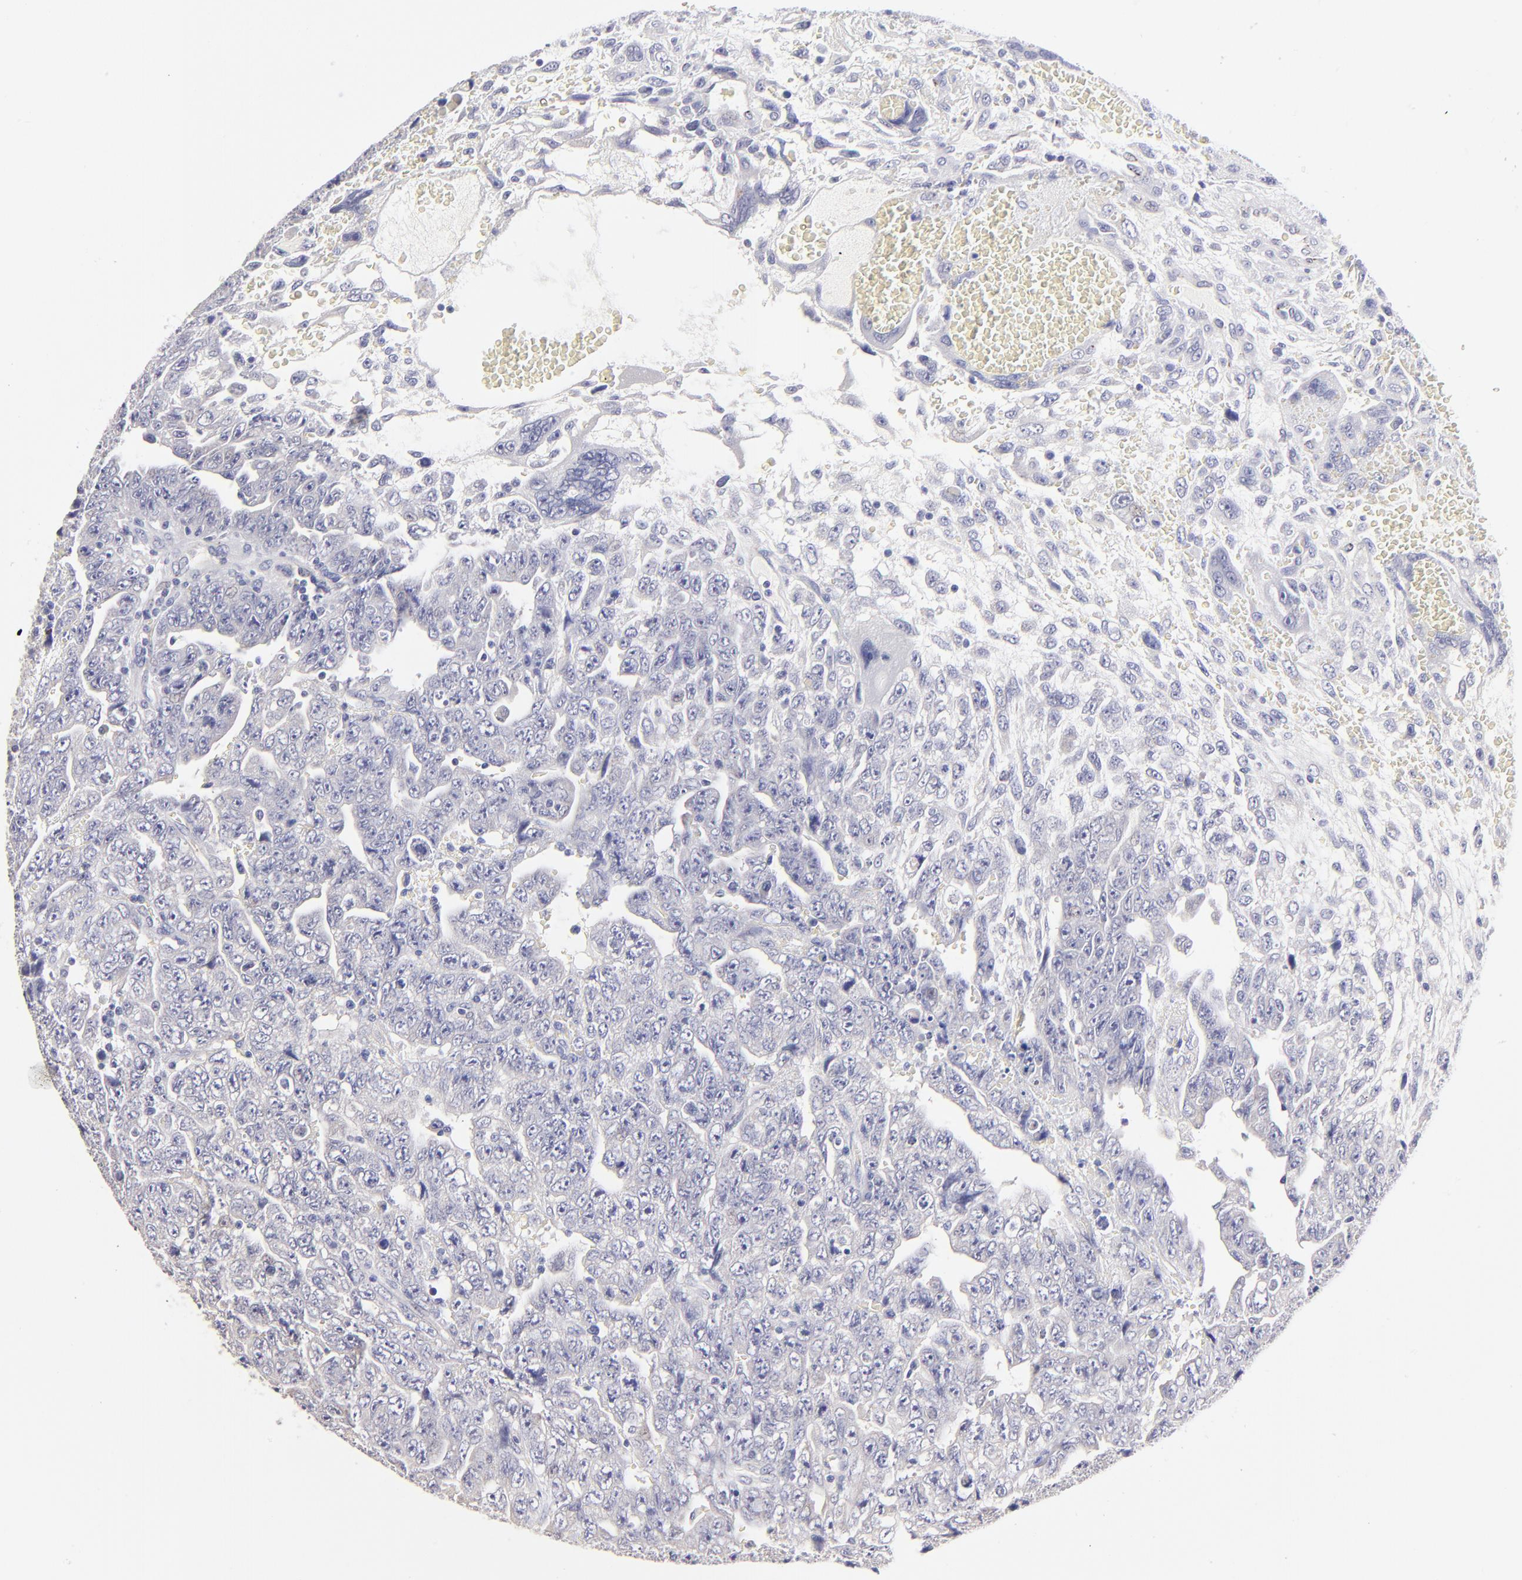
{"staining": {"intensity": "negative", "quantity": "none", "location": "none"}, "tissue": "testis cancer", "cell_type": "Tumor cells", "image_type": "cancer", "snomed": [{"axis": "morphology", "description": "Carcinoma, Embryonal, NOS"}, {"axis": "topography", "description": "Testis"}], "caption": "DAB (3,3'-diaminobenzidine) immunohistochemical staining of human embryonal carcinoma (testis) displays no significant positivity in tumor cells.", "gene": "BTG2", "patient": {"sex": "male", "age": 28}}